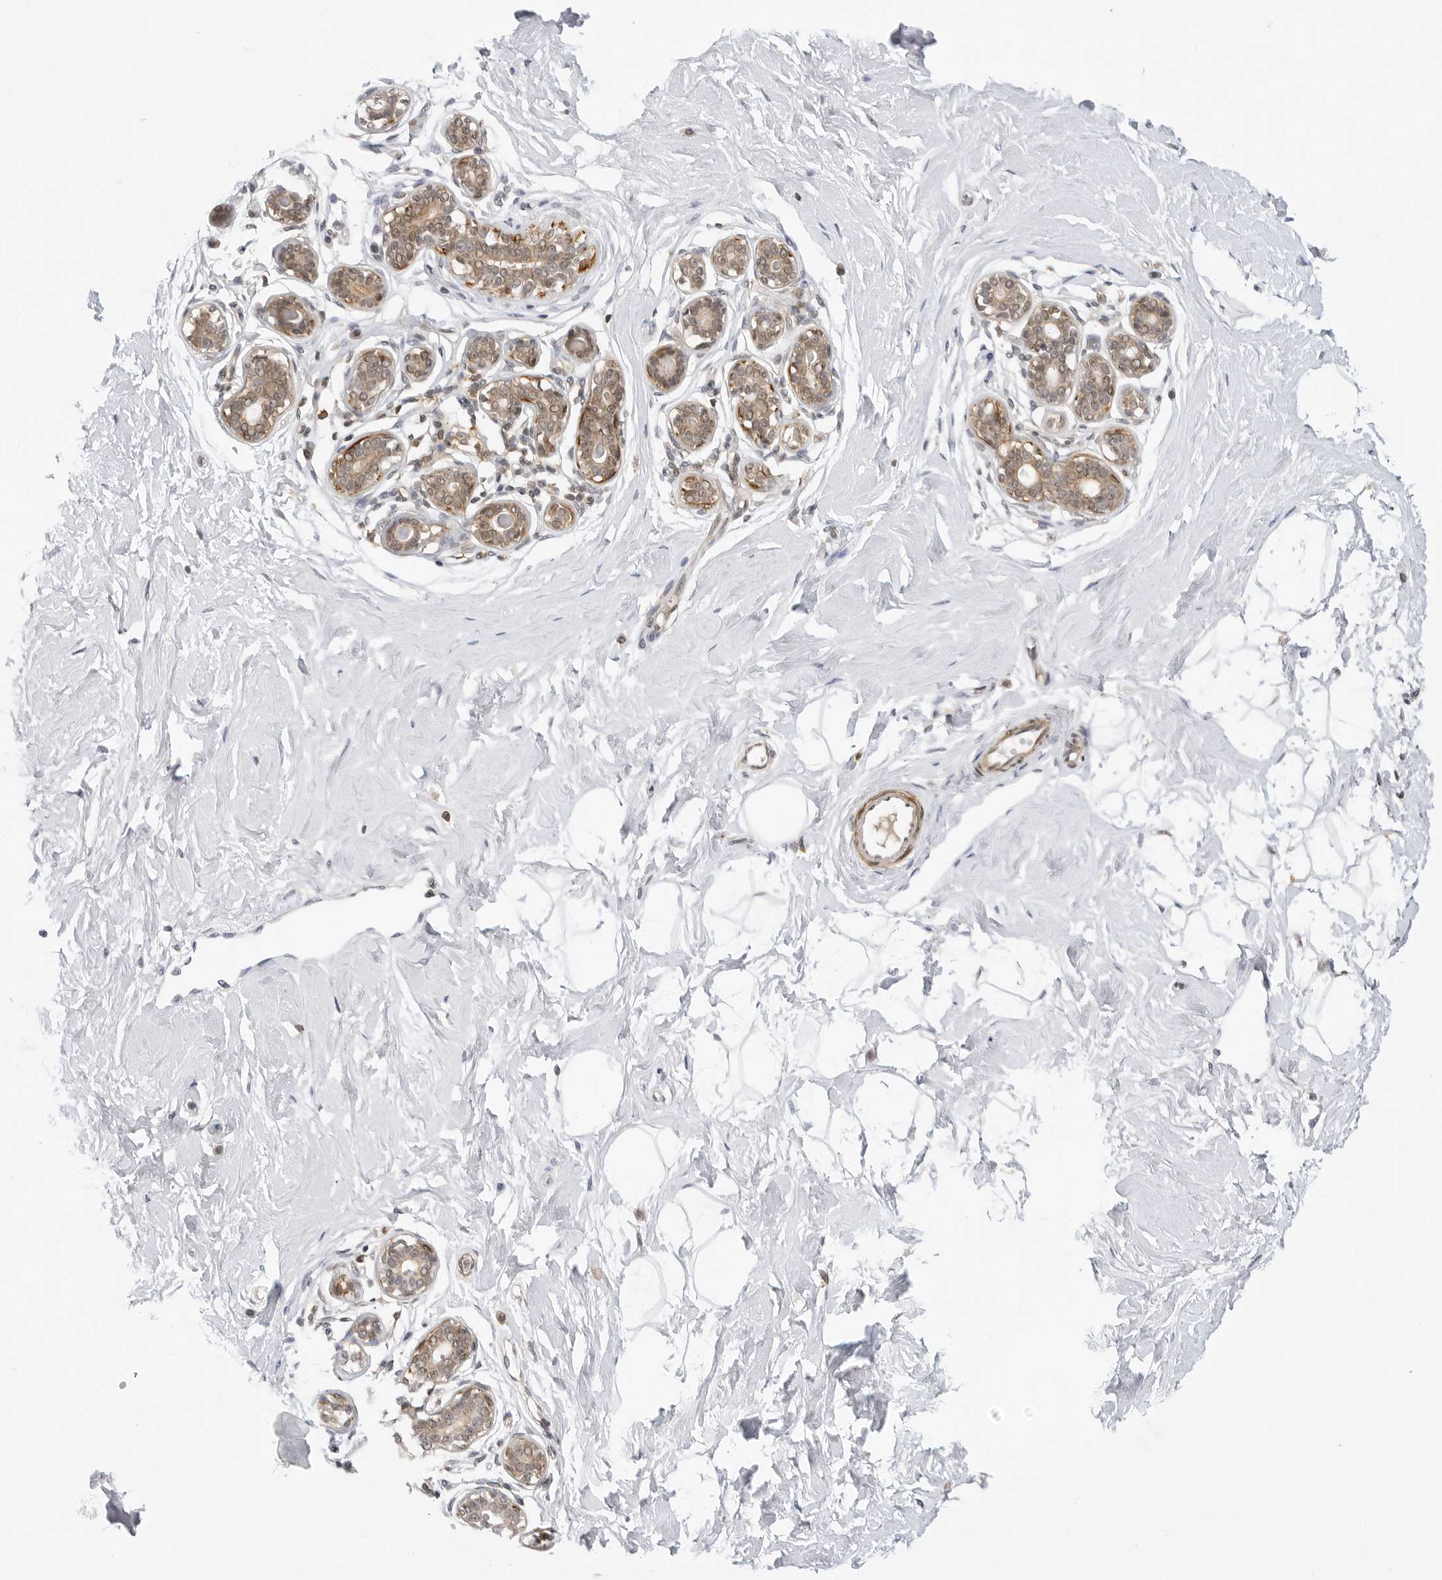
{"staining": {"intensity": "negative", "quantity": "none", "location": "none"}, "tissue": "breast", "cell_type": "Adipocytes", "image_type": "normal", "snomed": [{"axis": "morphology", "description": "Normal tissue, NOS"}, {"axis": "morphology", "description": "Adenoma, NOS"}, {"axis": "topography", "description": "Breast"}], "caption": "Human breast stained for a protein using IHC shows no expression in adipocytes.", "gene": "MAP2K5", "patient": {"sex": "female", "age": 23}}